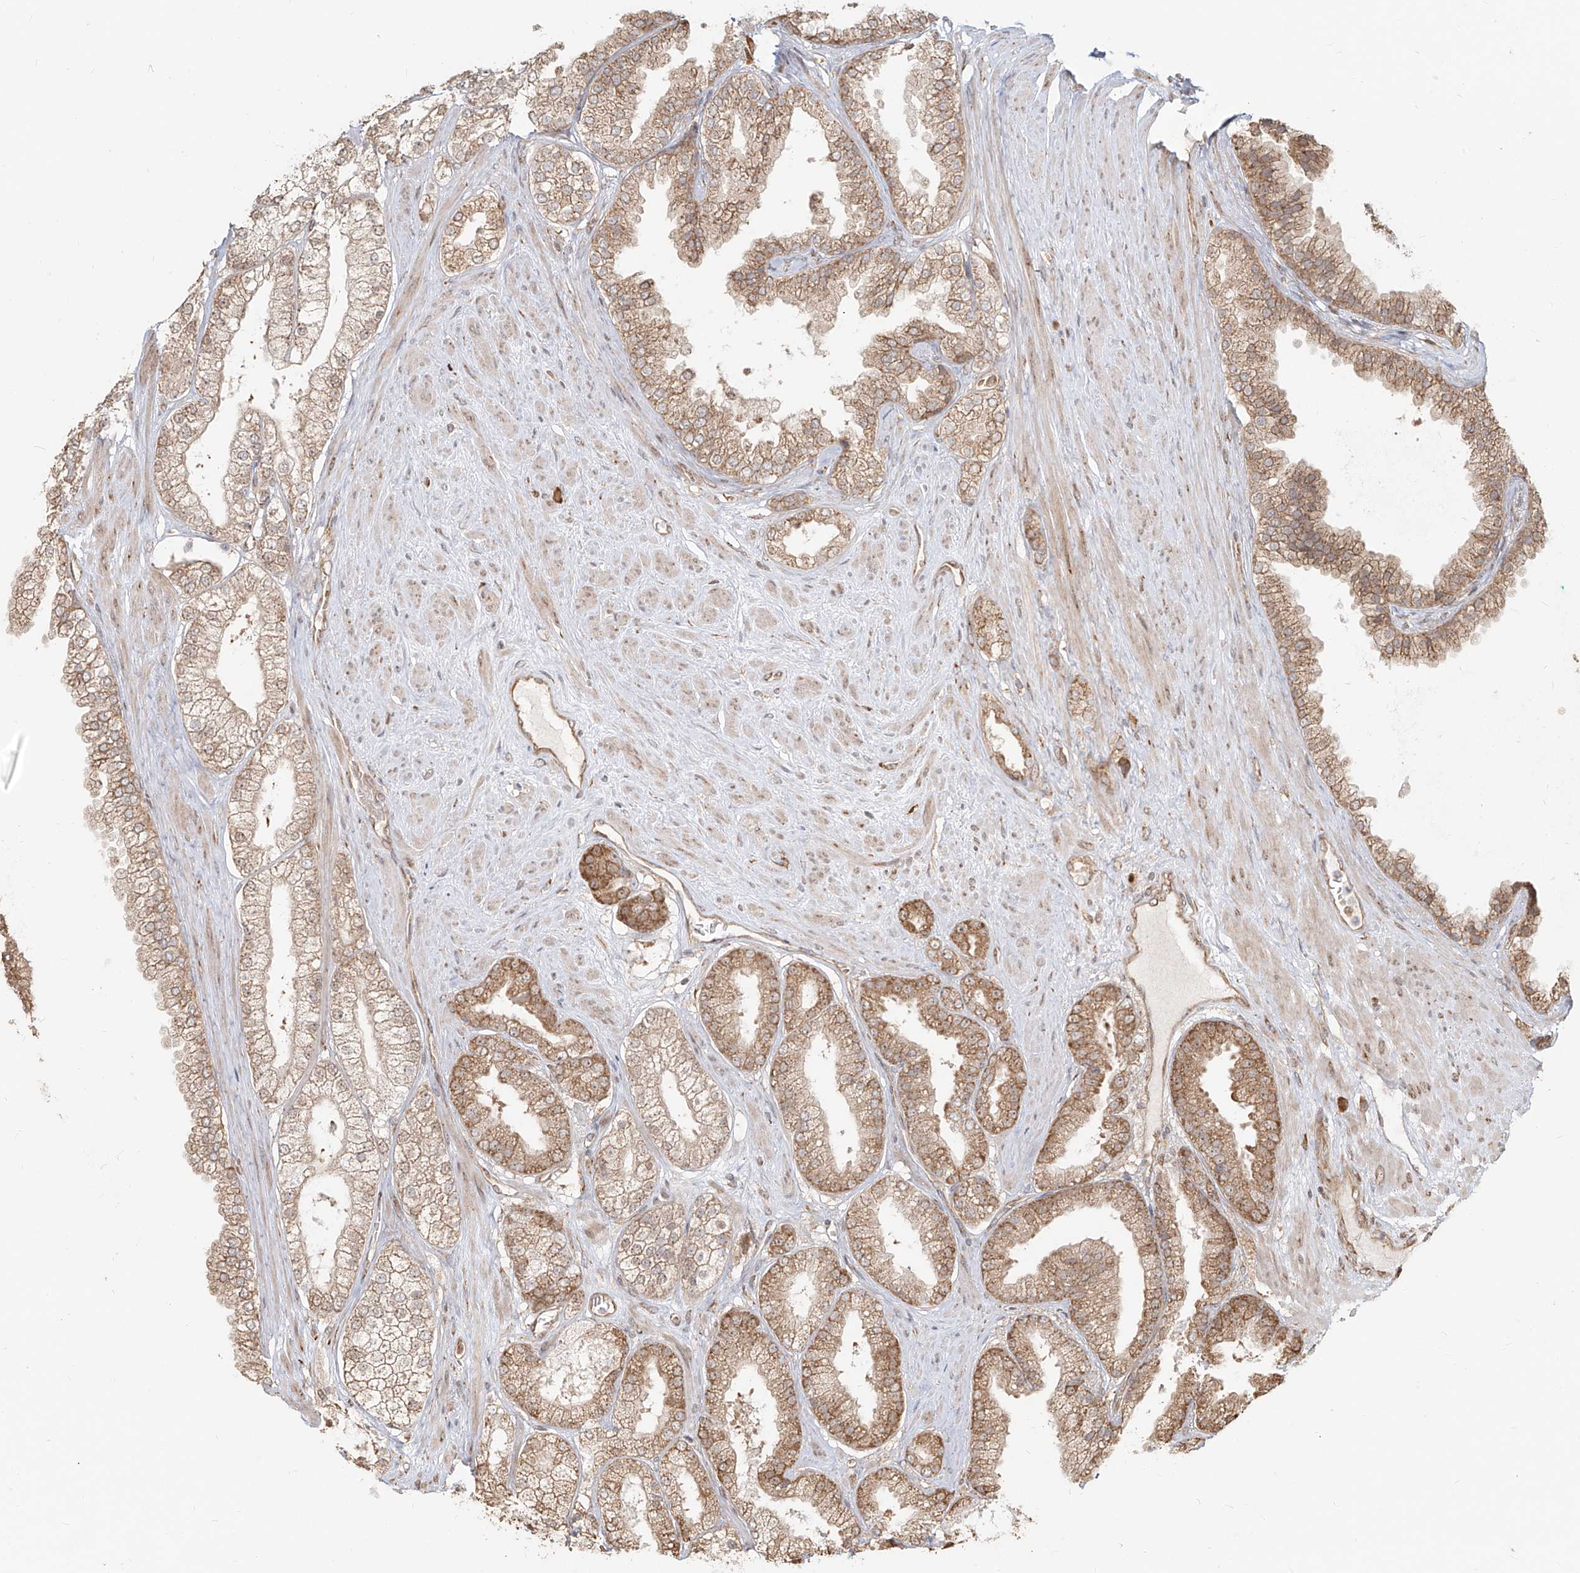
{"staining": {"intensity": "moderate", "quantity": ">75%", "location": "cytoplasmic/membranous"}, "tissue": "prostate cancer", "cell_type": "Tumor cells", "image_type": "cancer", "snomed": [{"axis": "morphology", "description": "Adenocarcinoma, High grade"}, {"axis": "topography", "description": "Prostate"}], "caption": "The histopathology image reveals immunohistochemical staining of prostate cancer. There is moderate cytoplasmic/membranous positivity is seen in about >75% of tumor cells.", "gene": "UBE2K", "patient": {"sex": "male", "age": 58}}